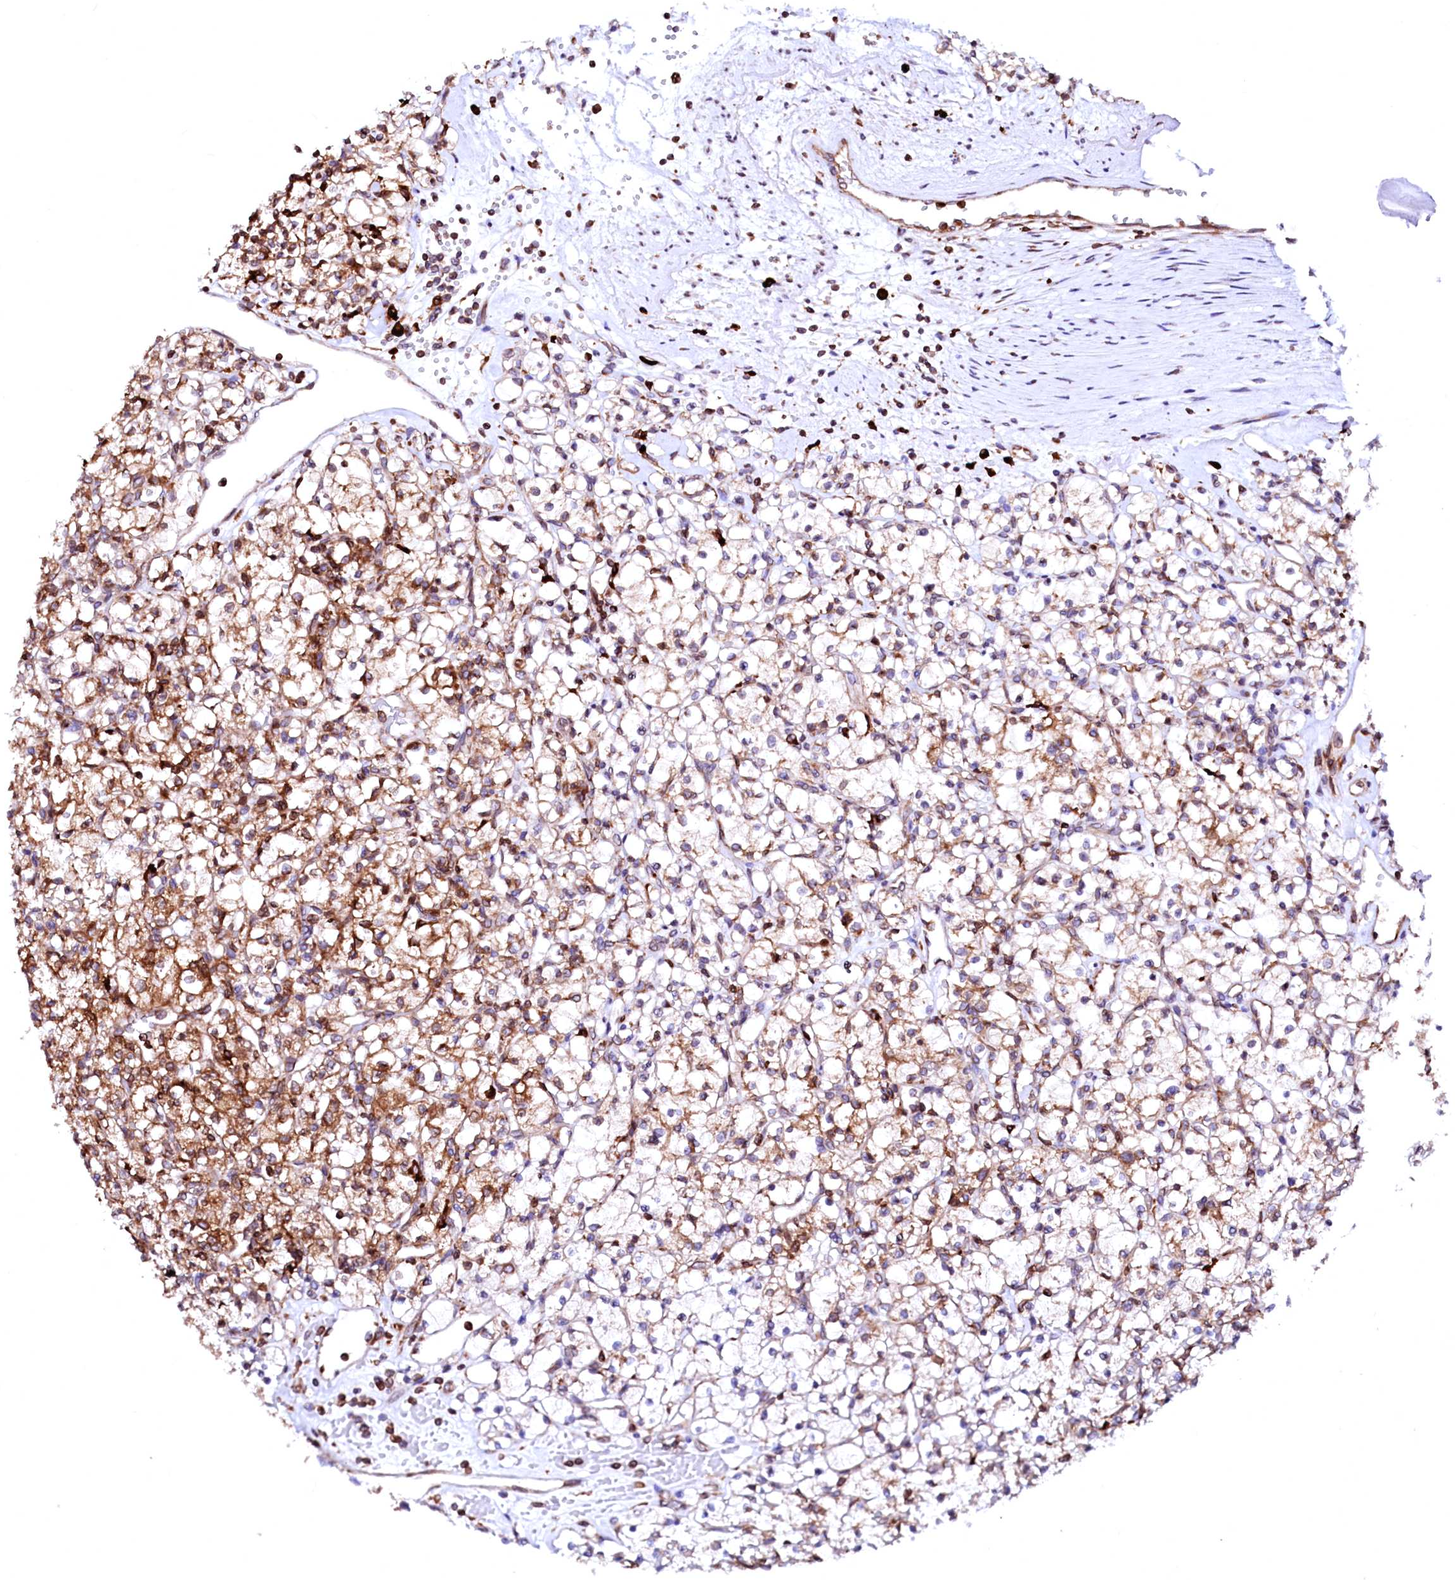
{"staining": {"intensity": "moderate", "quantity": ">75%", "location": "cytoplasmic/membranous"}, "tissue": "renal cancer", "cell_type": "Tumor cells", "image_type": "cancer", "snomed": [{"axis": "morphology", "description": "Adenocarcinoma, NOS"}, {"axis": "topography", "description": "Kidney"}], "caption": "A brown stain highlights moderate cytoplasmic/membranous expression of a protein in human renal cancer (adenocarcinoma) tumor cells.", "gene": "DERL1", "patient": {"sex": "female", "age": 59}}